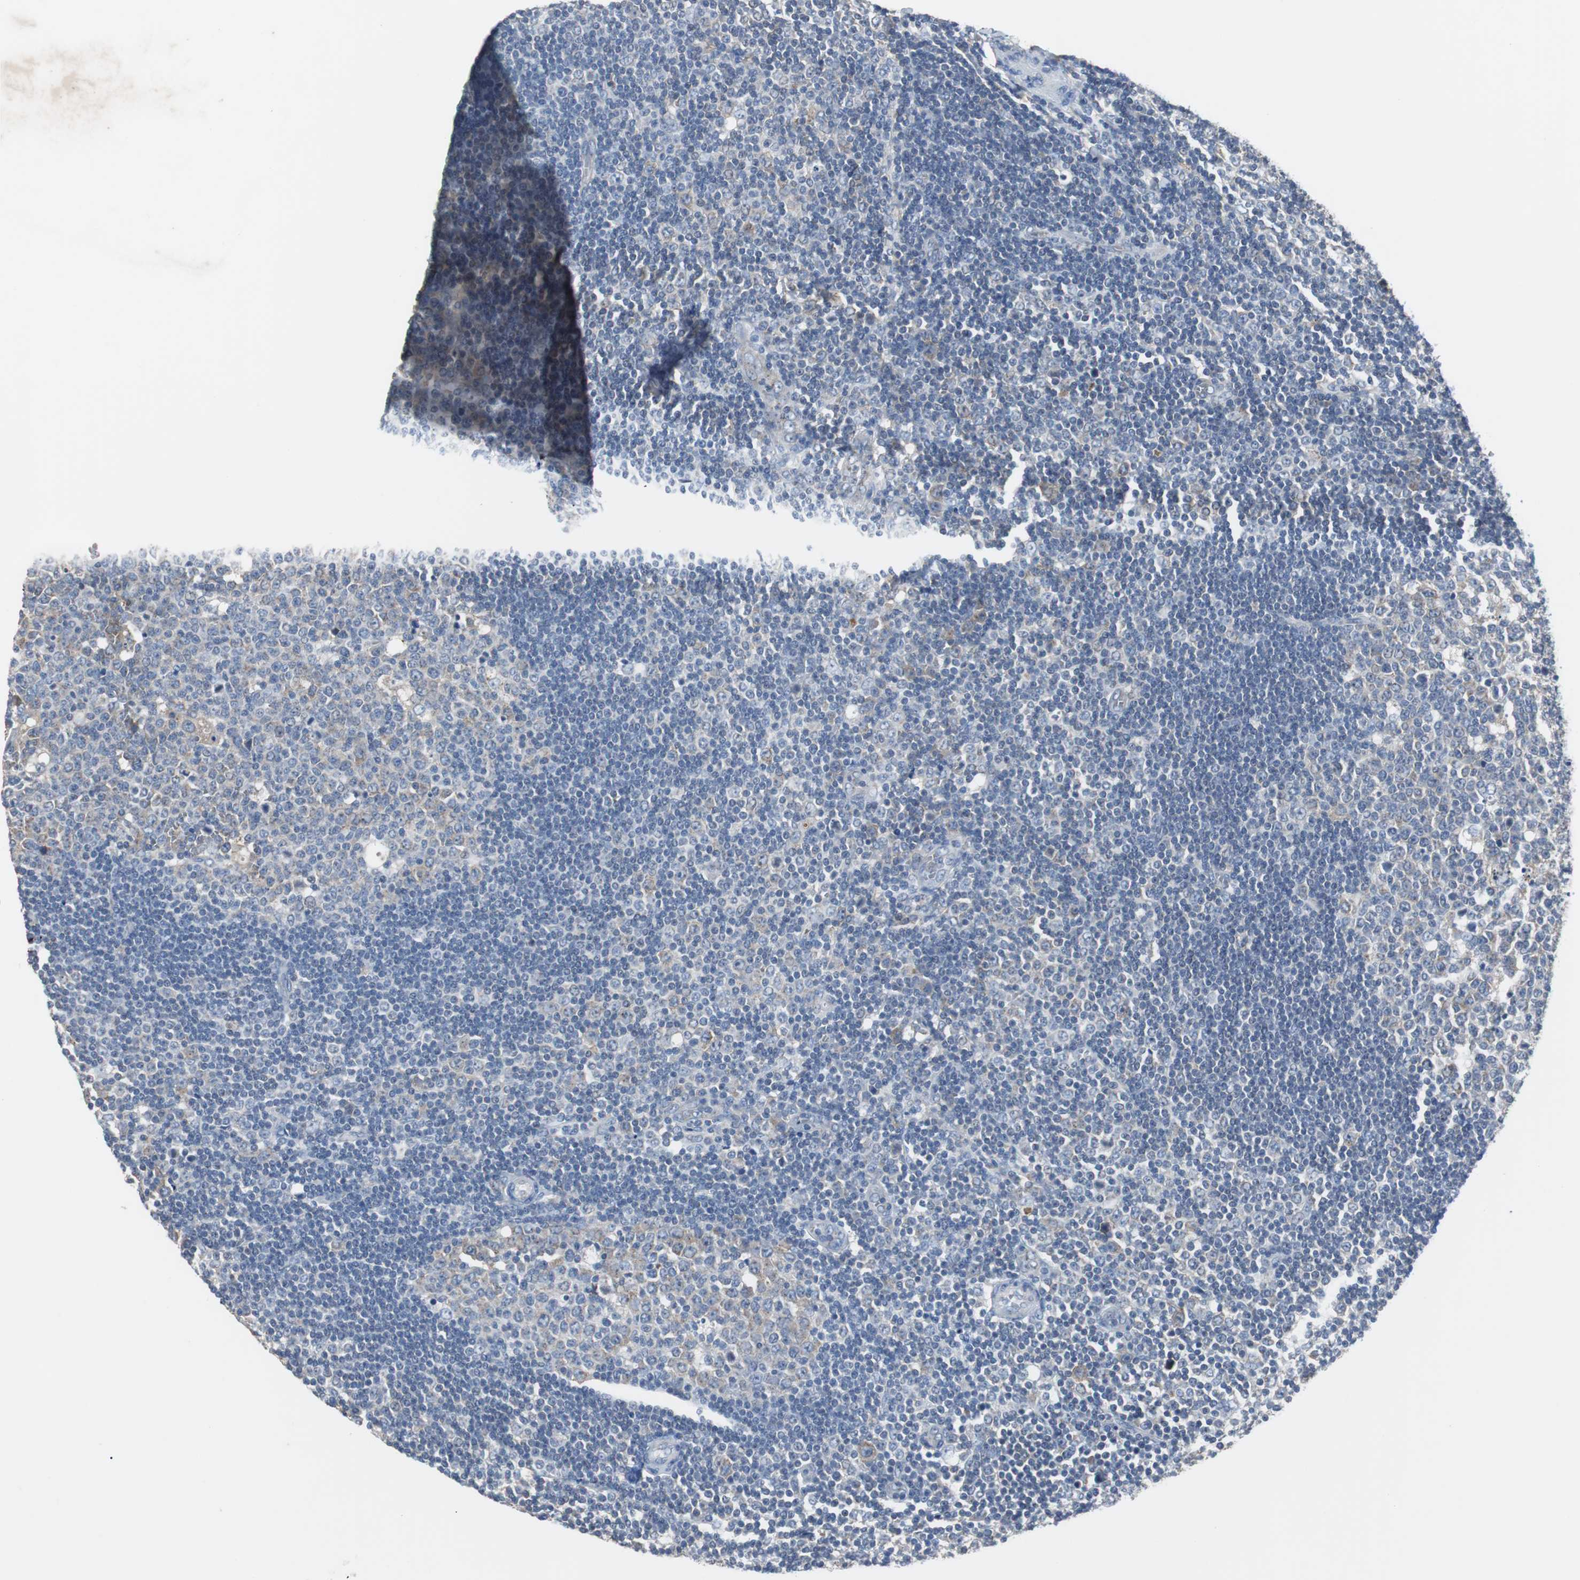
{"staining": {"intensity": "weak", "quantity": "25%-75%", "location": "cytoplasmic/membranous"}, "tissue": "lymph node", "cell_type": "Germinal center cells", "image_type": "normal", "snomed": [{"axis": "morphology", "description": "Normal tissue, NOS"}, {"axis": "topography", "description": "Lymph node"}, {"axis": "topography", "description": "Salivary gland"}], "caption": "Germinal center cells display low levels of weak cytoplasmic/membranous expression in about 25%-75% of cells in unremarkable lymph node. The protein is shown in brown color, while the nuclei are stained blue.", "gene": "CALB2", "patient": {"sex": "male", "age": 8}}